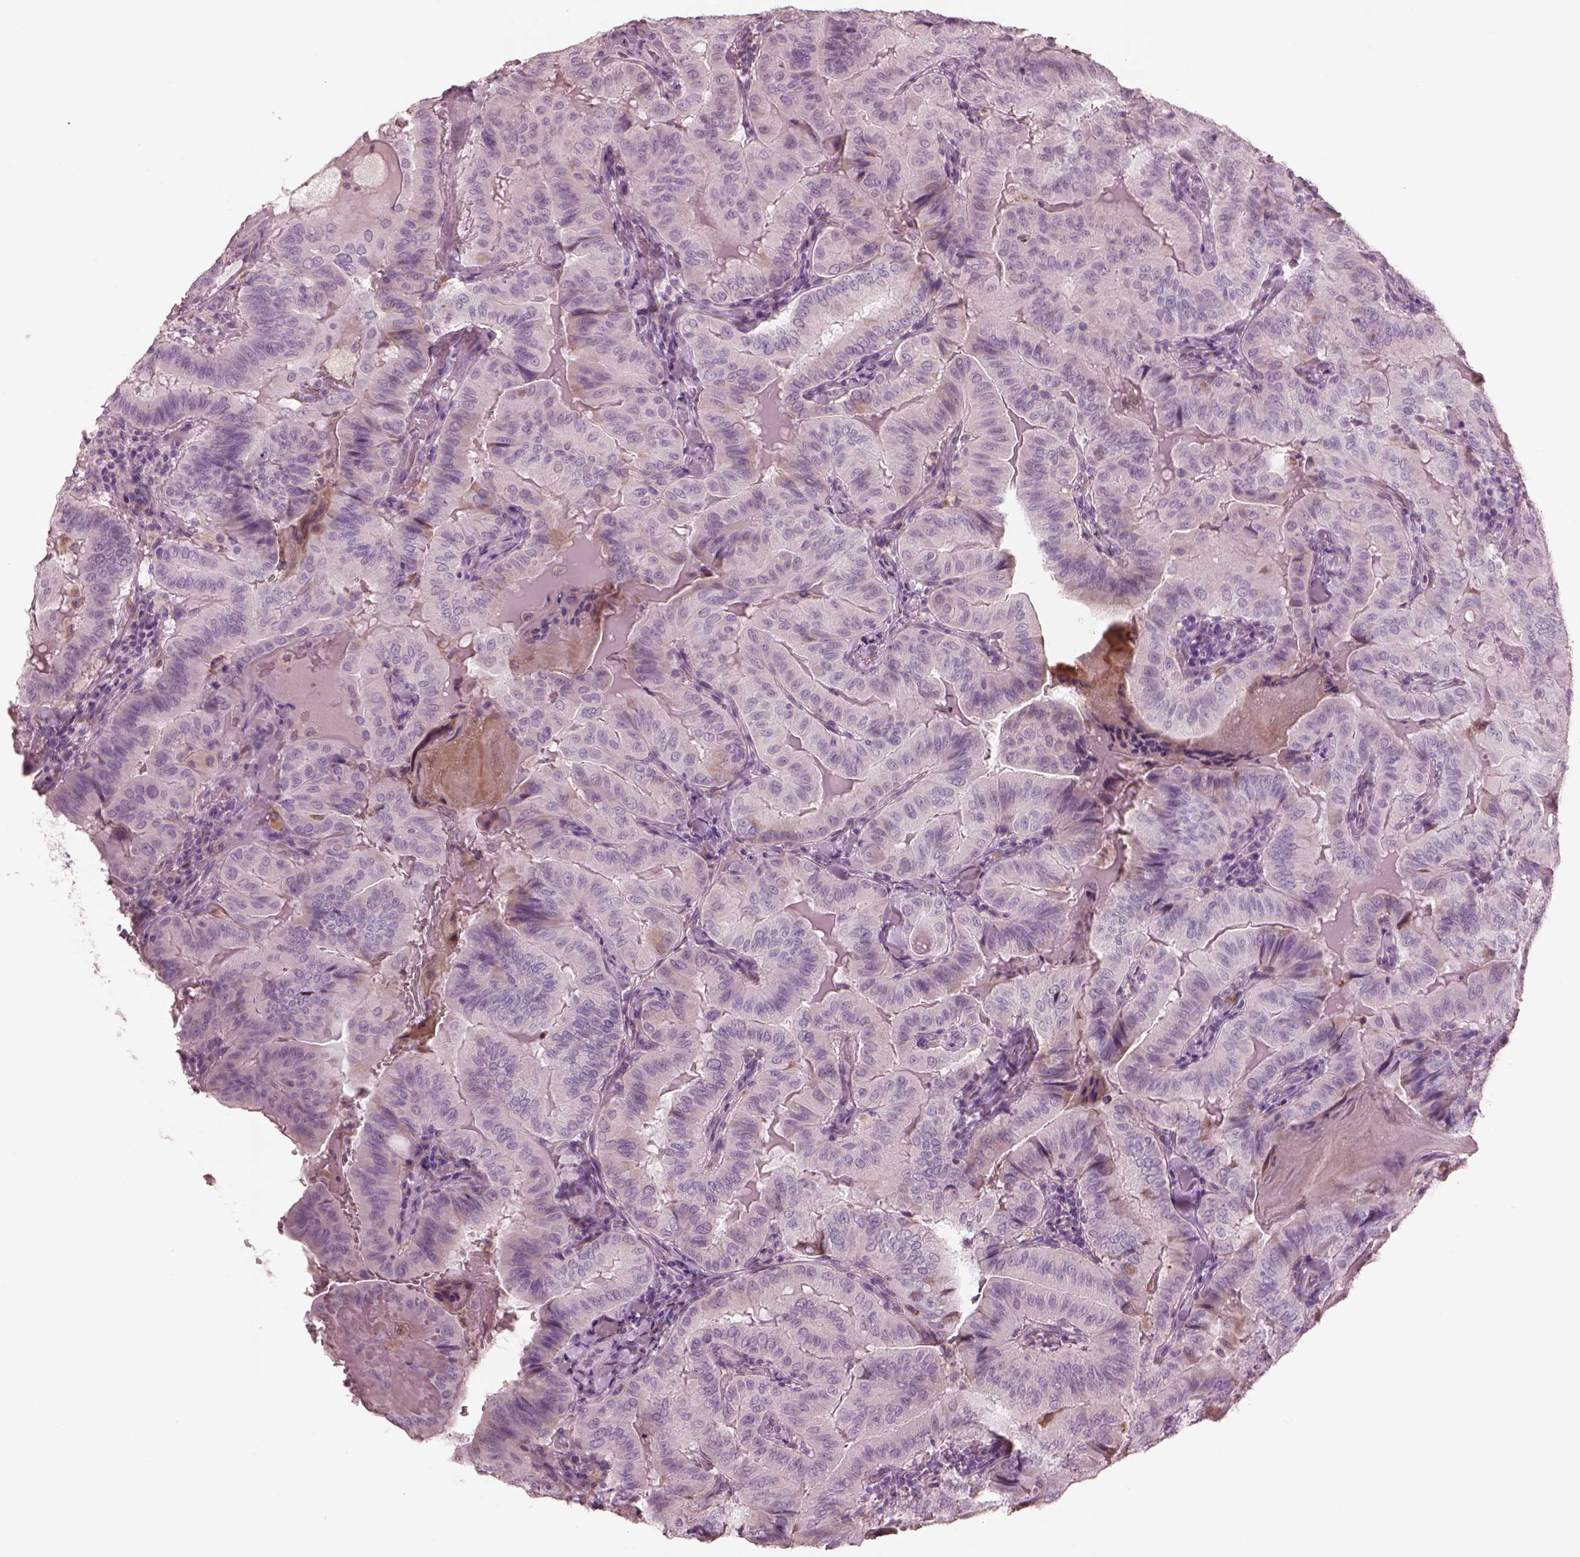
{"staining": {"intensity": "negative", "quantity": "none", "location": "none"}, "tissue": "thyroid cancer", "cell_type": "Tumor cells", "image_type": "cancer", "snomed": [{"axis": "morphology", "description": "Papillary adenocarcinoma, NOS"}, {"axis": "topography", "description": "Thyroid gland"}], "caption": "An IHC image of papillary adenocarcinoma (thyroid) is shown. There is no staining in tumor cells of papillary adenocarcinoma (thyroid). Brightfield microscopy of IHC stained with DAB (brown) and hematoxylin (blue), captured at high magnification.", "gene": "CADM2", "patient": {"sex": "female", "age": 68}}